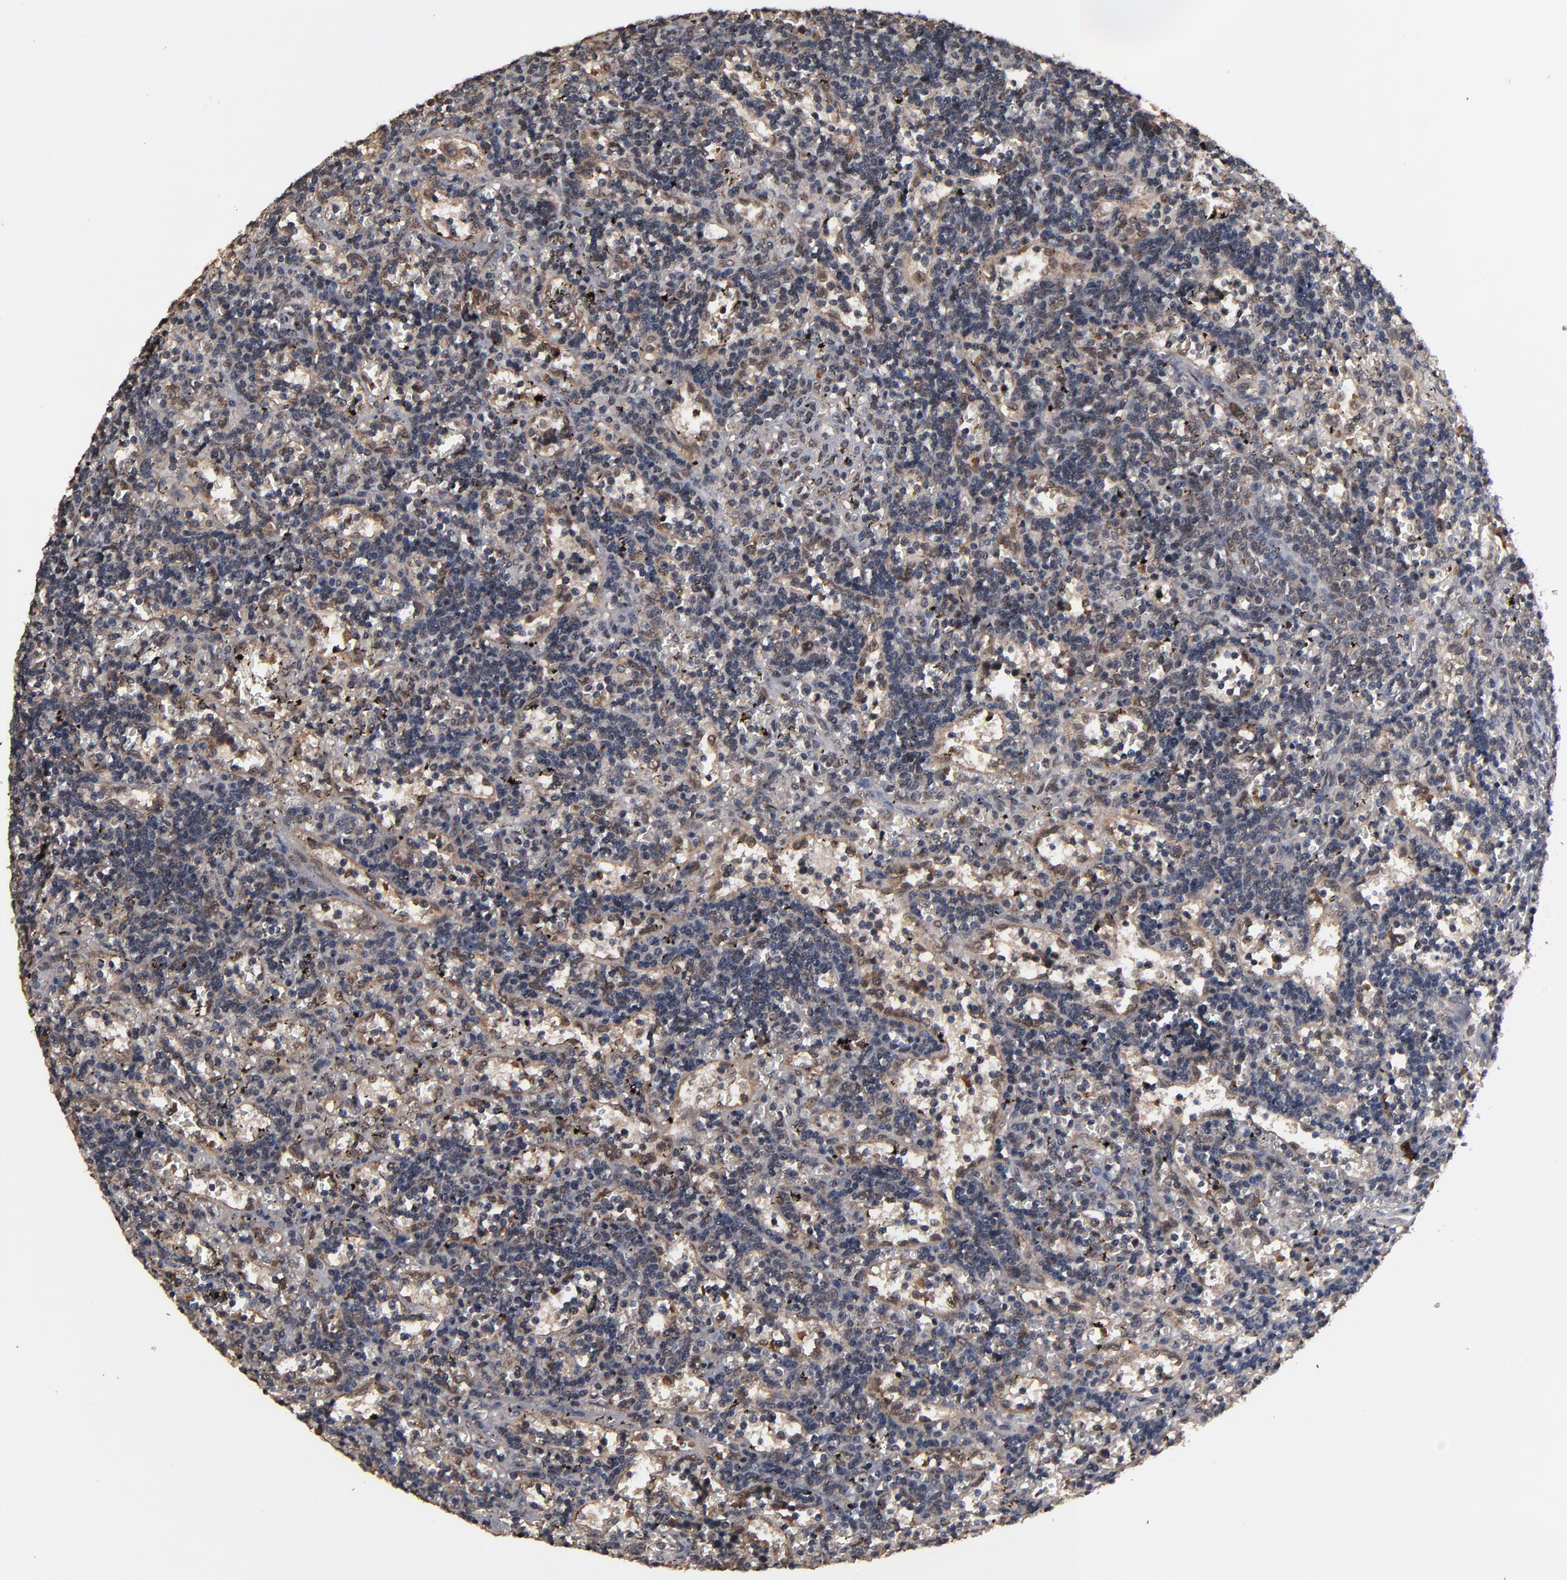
{"staining": {"intensity": "weak", "quantity": ">75%", "location": "cytoplasmic/membranous"}, "tissue": "lymphoma", "cell_type": "Tumor cells", "image_type": "cancer", "snomed": [{"axis": "morphology", "description": "Malignant lymphoma, non-Hodgkin's type, Low grade"}, {"axis": "topography", "description": "Spleen"}], "caption": "This is an image of immunohistochemistry staining of malignant lymphoma, non-Hodgkin's type (low-grade), which shows weak expression in the cytoplasmic/membranous of tumor cells.", "gene": "NXF2B", "patient": {"sex": "male", "age": 60}}